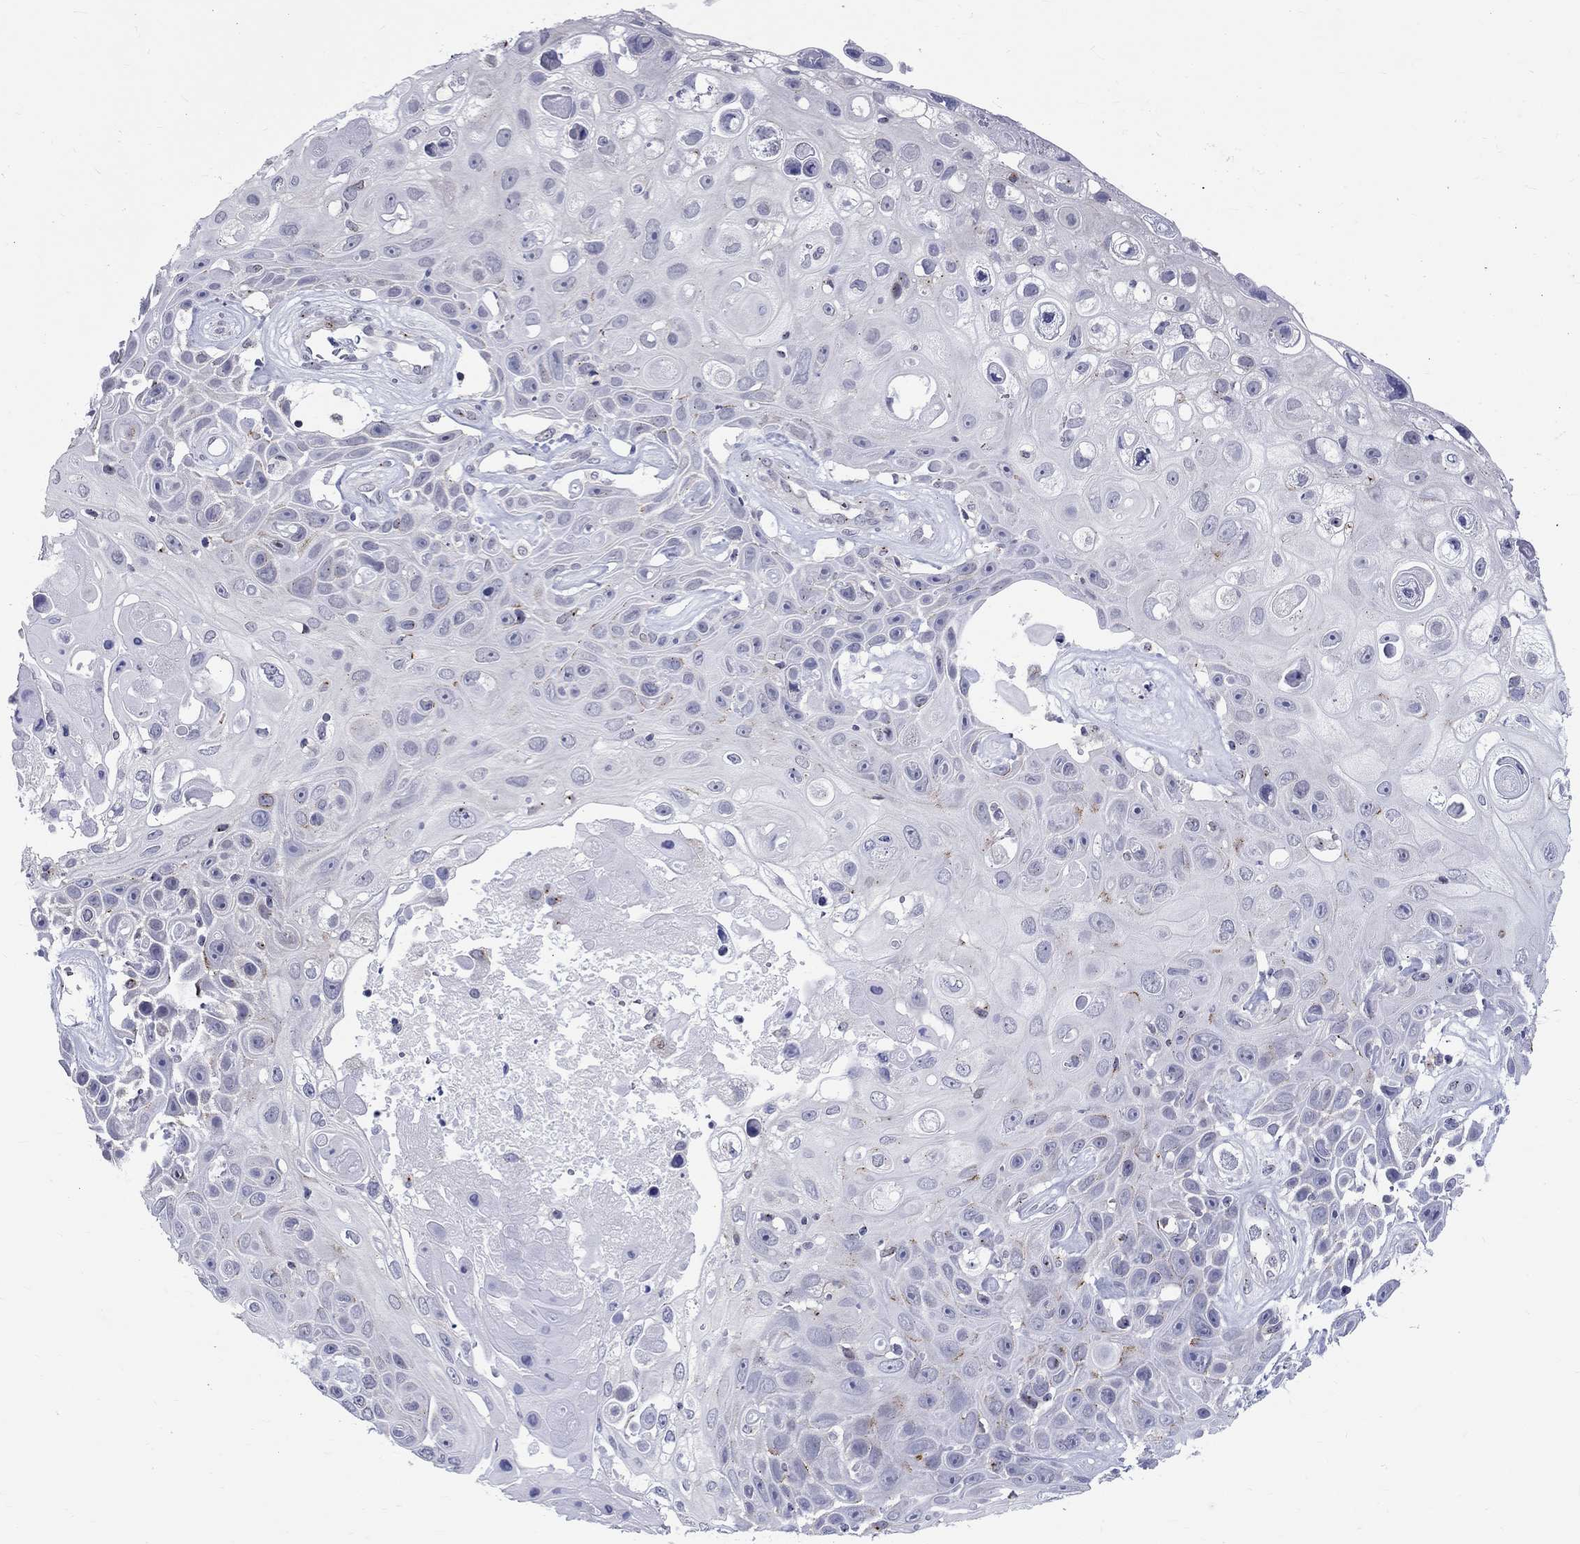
{"staining": {"intensity": "negative", "quantity": "none", "location": "none"}, "tissue": "skin cancer", "cell_type": "Tumor cells", "image_type": "cancer", "snomed": [{"axis": "morphology", "description": "Squamous cell carcinoma, NOS"}, {"axis": "topography", "description": "Skin"}], "caption": "DAB (3,3'-diaminobenzidine) immunohistochemical staining of human squamous cell carcinoma (skin) reveals no significant staining in tumor cells. (Immunohistochemistry (ihc), brightfield microscopy, high magnification).", "gene": "CEP43", "patient": {"sex": "male", "age": 82}}